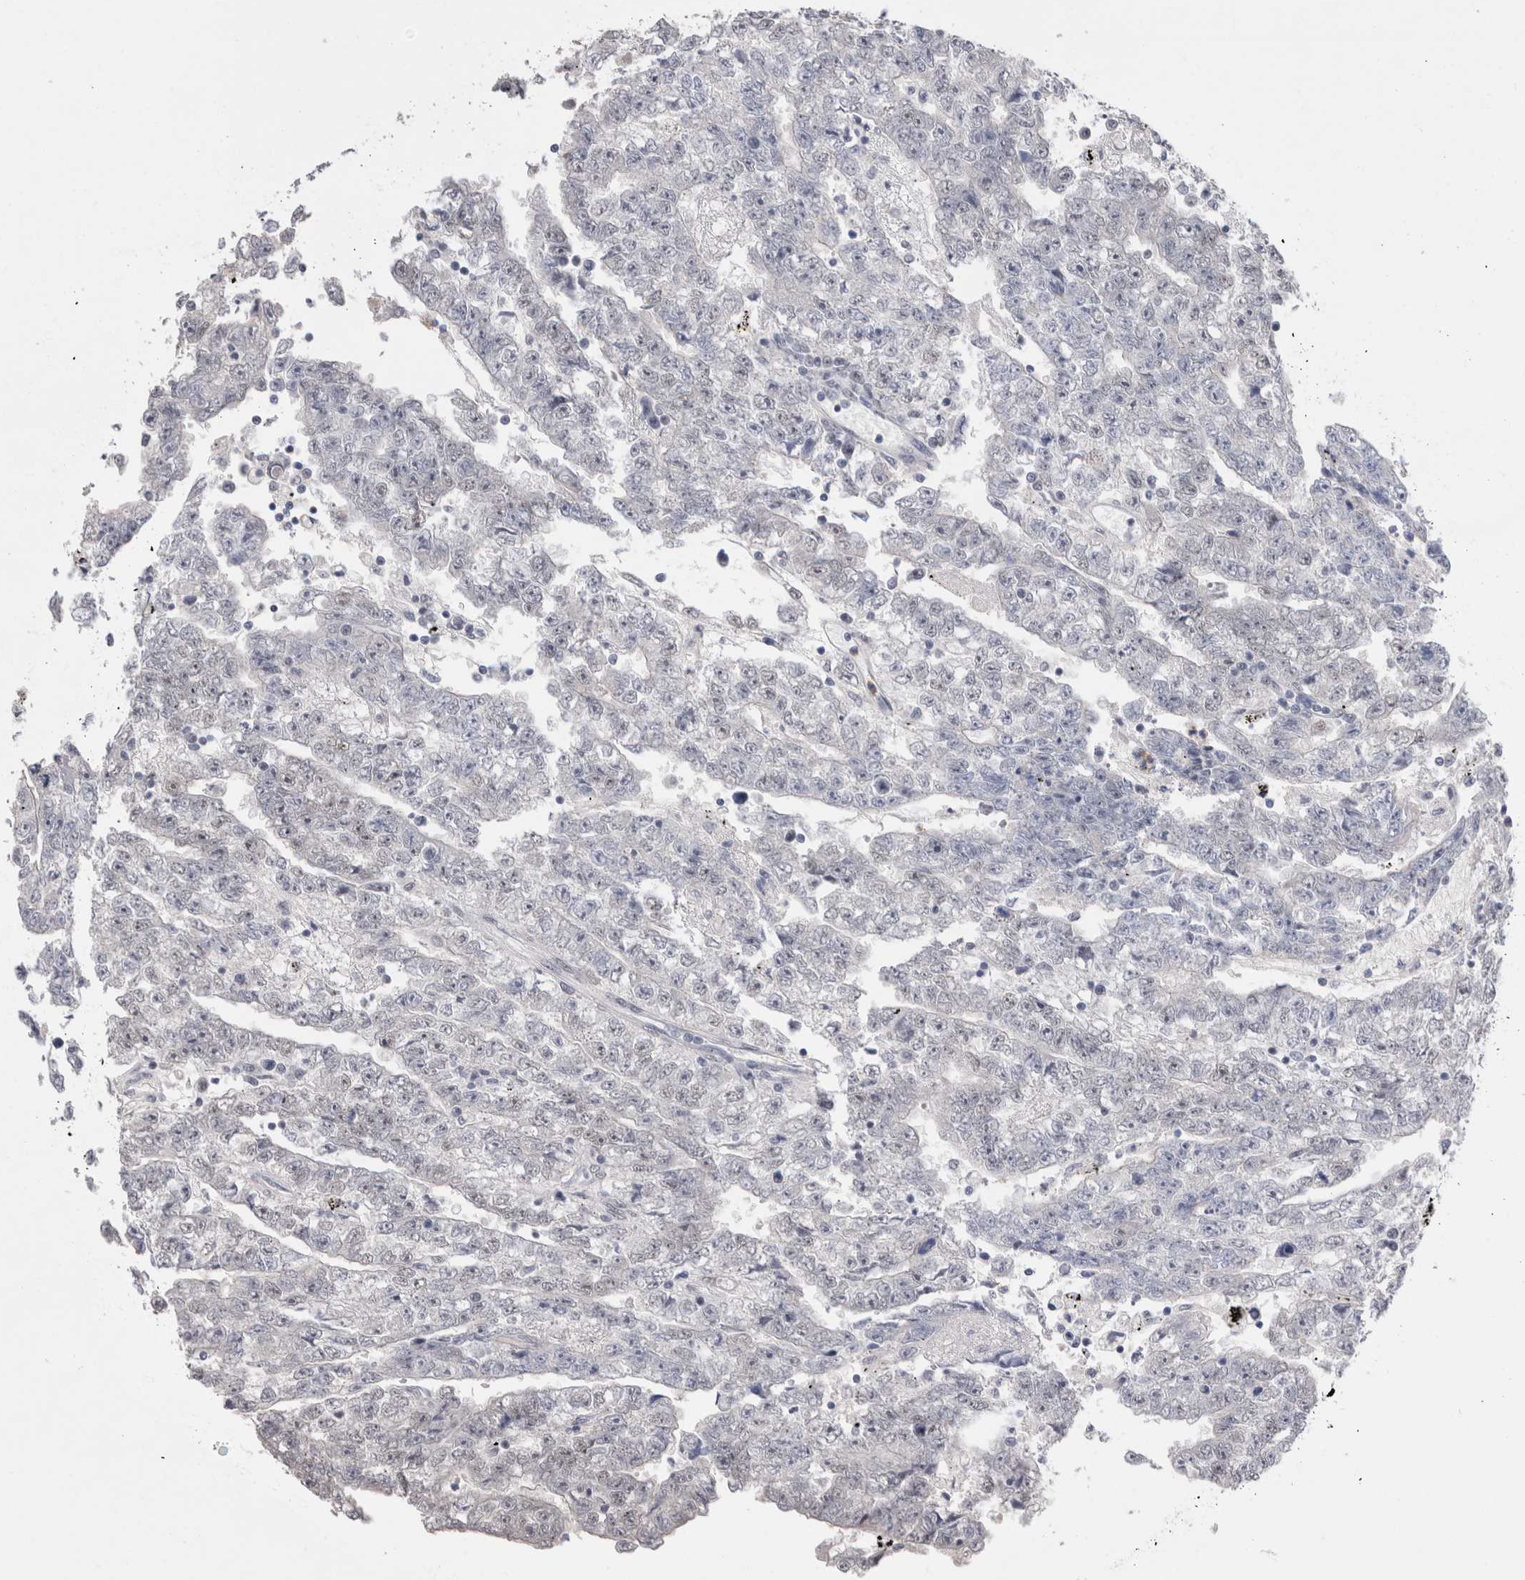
{"staining": {"intensity": "negative", "quantity": "none", "location": "none"}, "tissue": "testis cancer", "cell_type": "Tumor cells", "image_type": "cancer", "snomed": [{"axis": "morphology", "description": "Carcinoma, Embryonal, NOS"}, {"axis": "topography", "description": "Testis"}], "caption": "Immunohistochemical staining of embryonal carcinoma (testis) displays no significant staining in tumor cells.", "gene": "RBM6", "patient": {"sex": "male", "age": 25}}